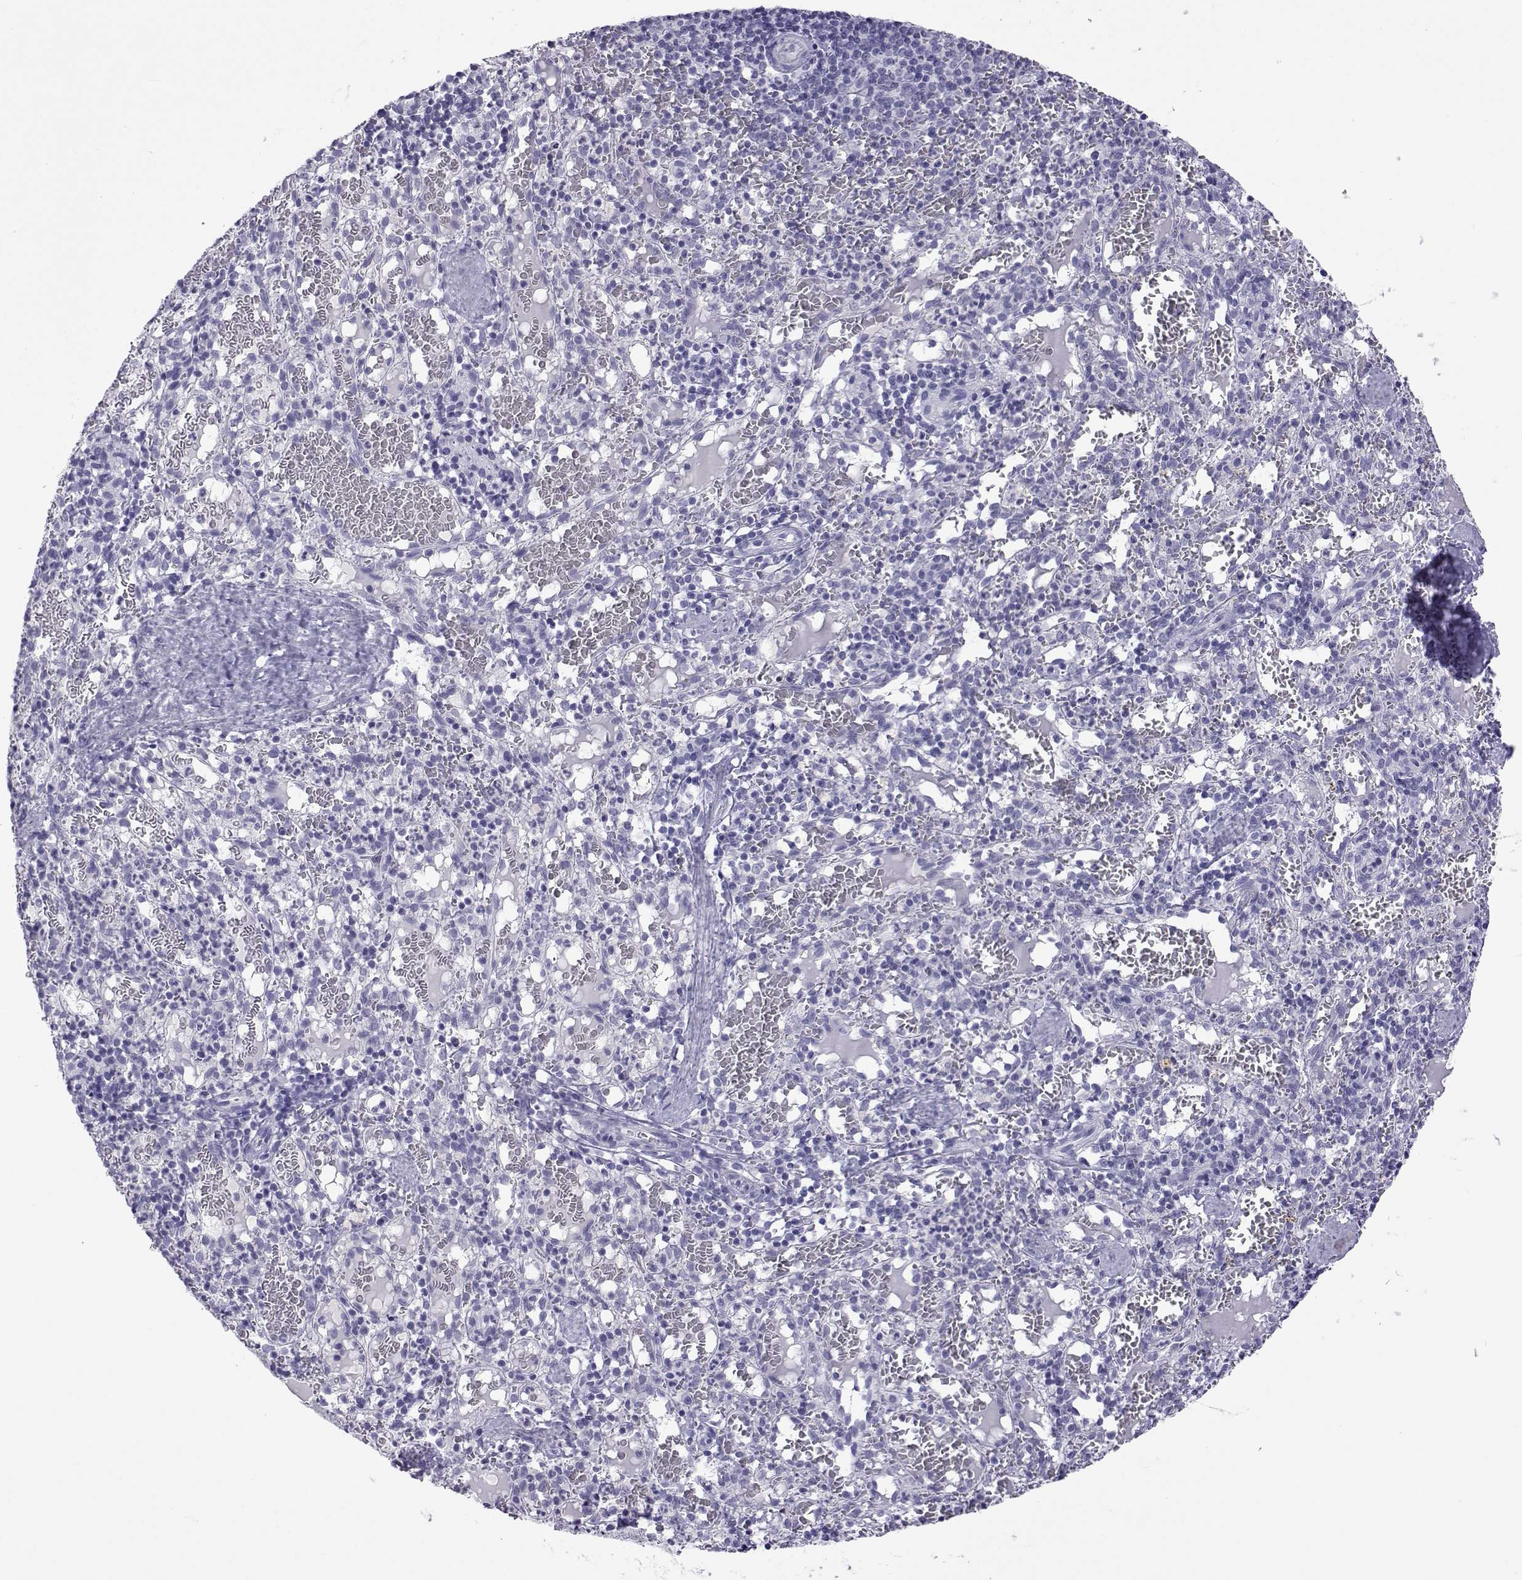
{"staining": {"intensity": "negative", "quantity": "none", "location": "none"}, "tissue": "spleen", "cell_type": "Cells in red pulp", "image_type": "normal", "snomed": [{"axis": "morphology", "description": "Normal tissue, NOS"}, {"axis": "topography", "description": "Spleen"}], "caption": "Immunohistochemistry (IHC) of normal spleen reveals no expression in cells in red pulp. (Brightfield microscopy of DAB (3,3'-diaminobenzidine) immunohistochemistry (IHC) at high magnification).", "gene": "ACTL7A", "patient": {"sex": "male", "age": 11}}